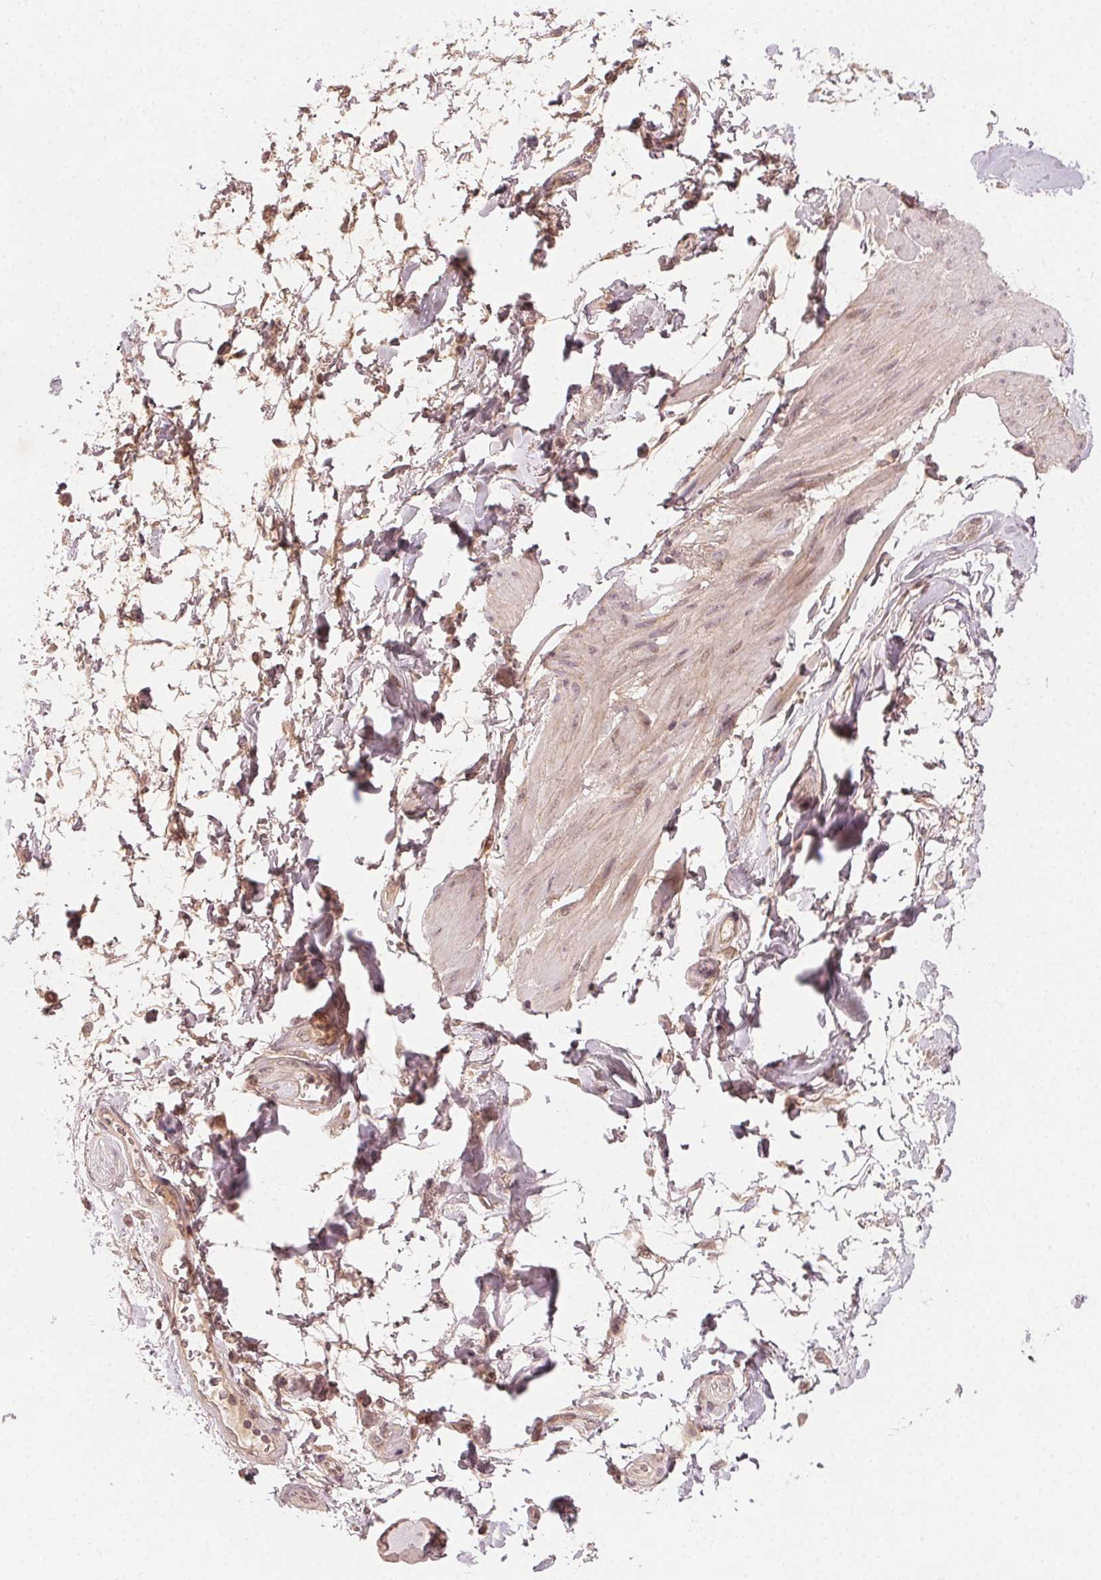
{"staining": {"intensity": "negative", "quantity": "none", "location": "none"}, "tissue": "adipose tissue", "cell_type": "Adipocytes", "image_type": "normal", "snomed": [{"axis": "morphology", "description": "Normal tissue, NOS"}, {"axis": "topography", "description": "Urinary bladder"}, {"axis": "topography", "description": "Peripheral nerve tissue"}], "caption": "Adipocytes show no significant expression in unremarkable adipose tissue. (DAB immunohistochemistry (IHC) with hematoxylin counter stain).", "gene": "TUB", "patient": {"sex": "female", "age": 60}}